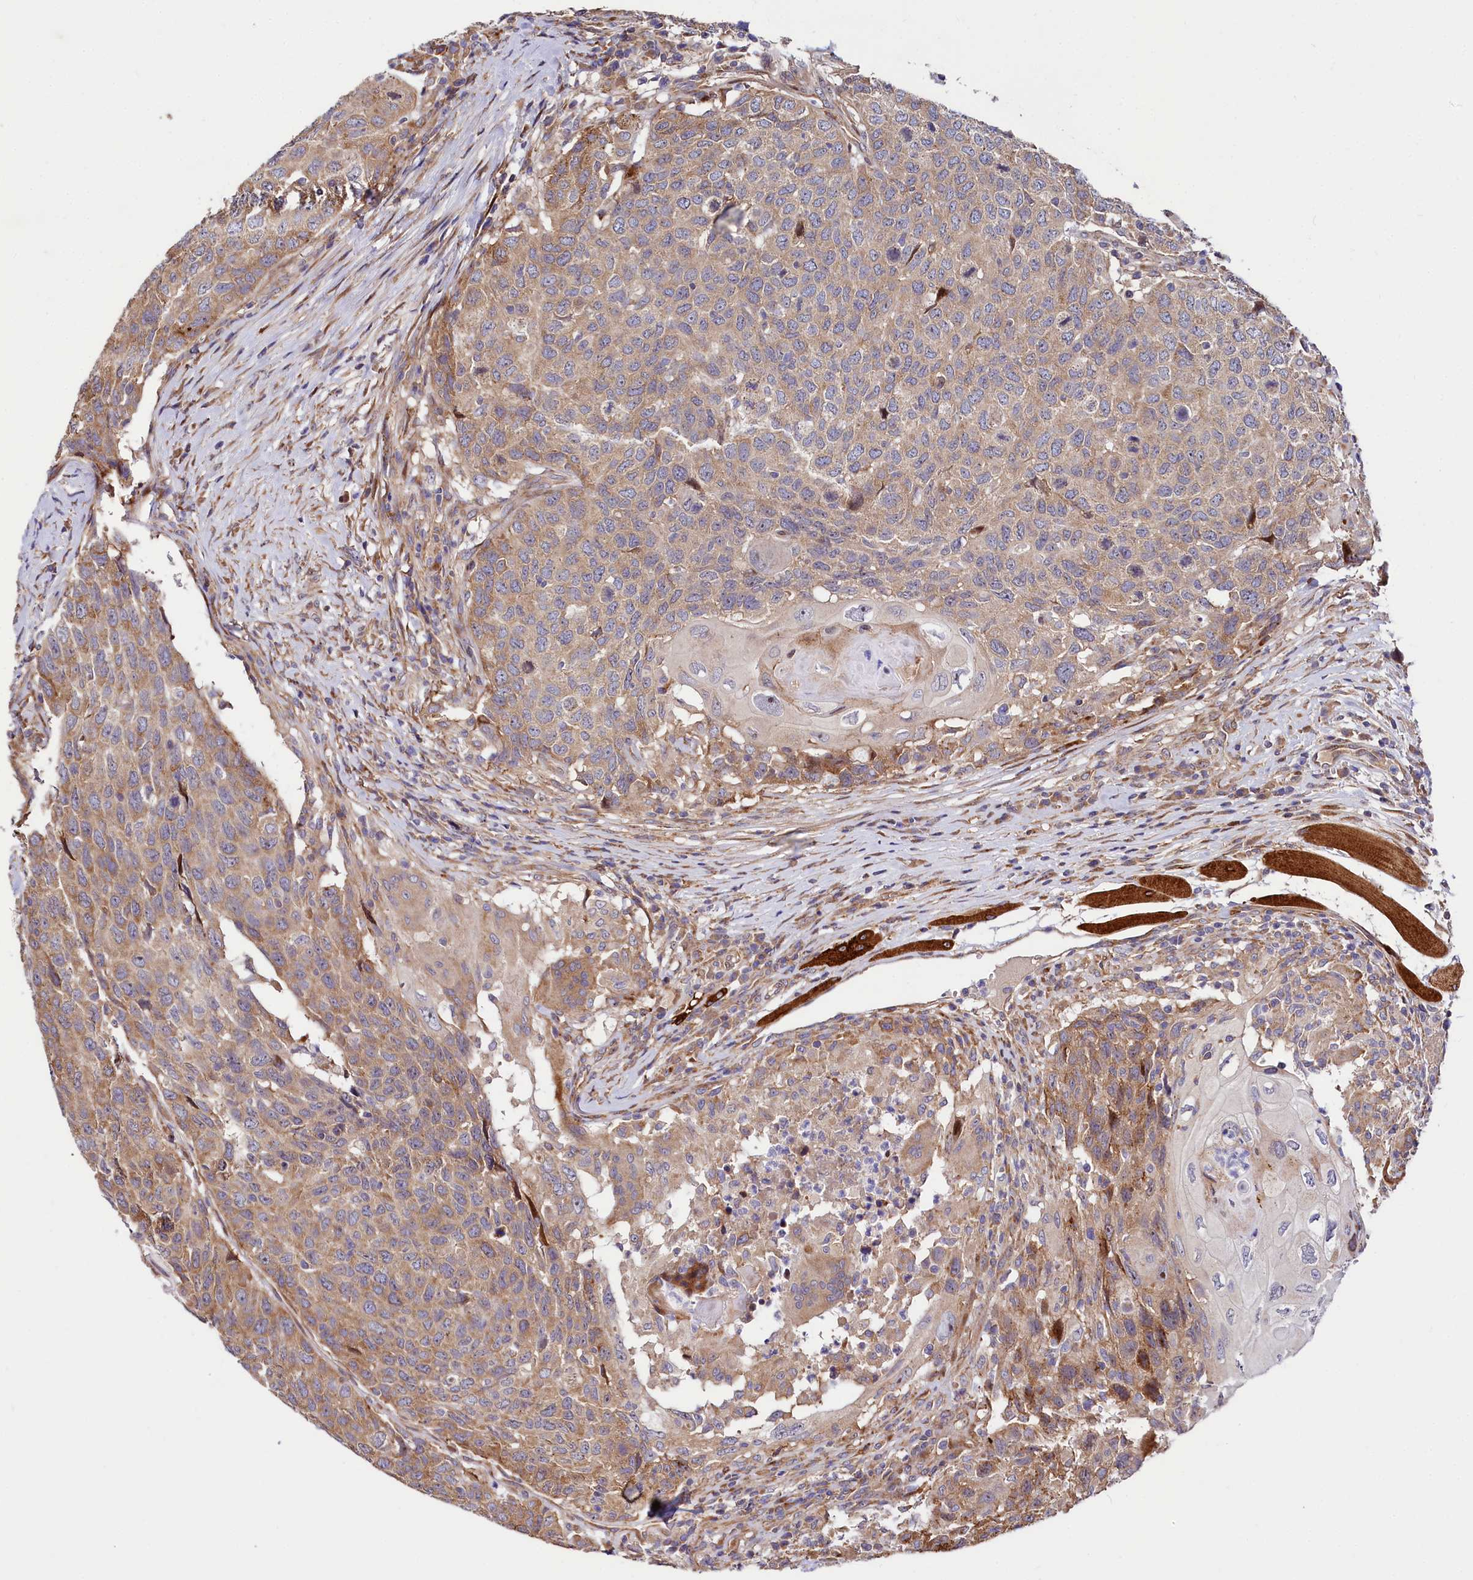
{"staining": {"intensity": "moderate", "quantity": "25%-75%", "location": "cytoplasmic/membranous"}, "tissue": "head and neck cancer", "cell_type": "Tumor cells", "image_type": "cancer", "snomed": [{"axis": "morphology", "description": "Squamous cell carcinoma, NOS"}, {"axis": "topography", "description": "Head-Neck"}], "caption": "High-magnification brightfield microscopy of head and neck cancer (squamous cell carcinoma) stained with DAB (3,3'-diaminobenzidine) (brown) and counterstained with hematoxylin (blue). tumor cells exhibit moderate cytoplasmic/membranous positivity is present in approximately25%-75% of cells.", "gene": "PDZRN3", "patient": {"sex": "male", "age": 66}}